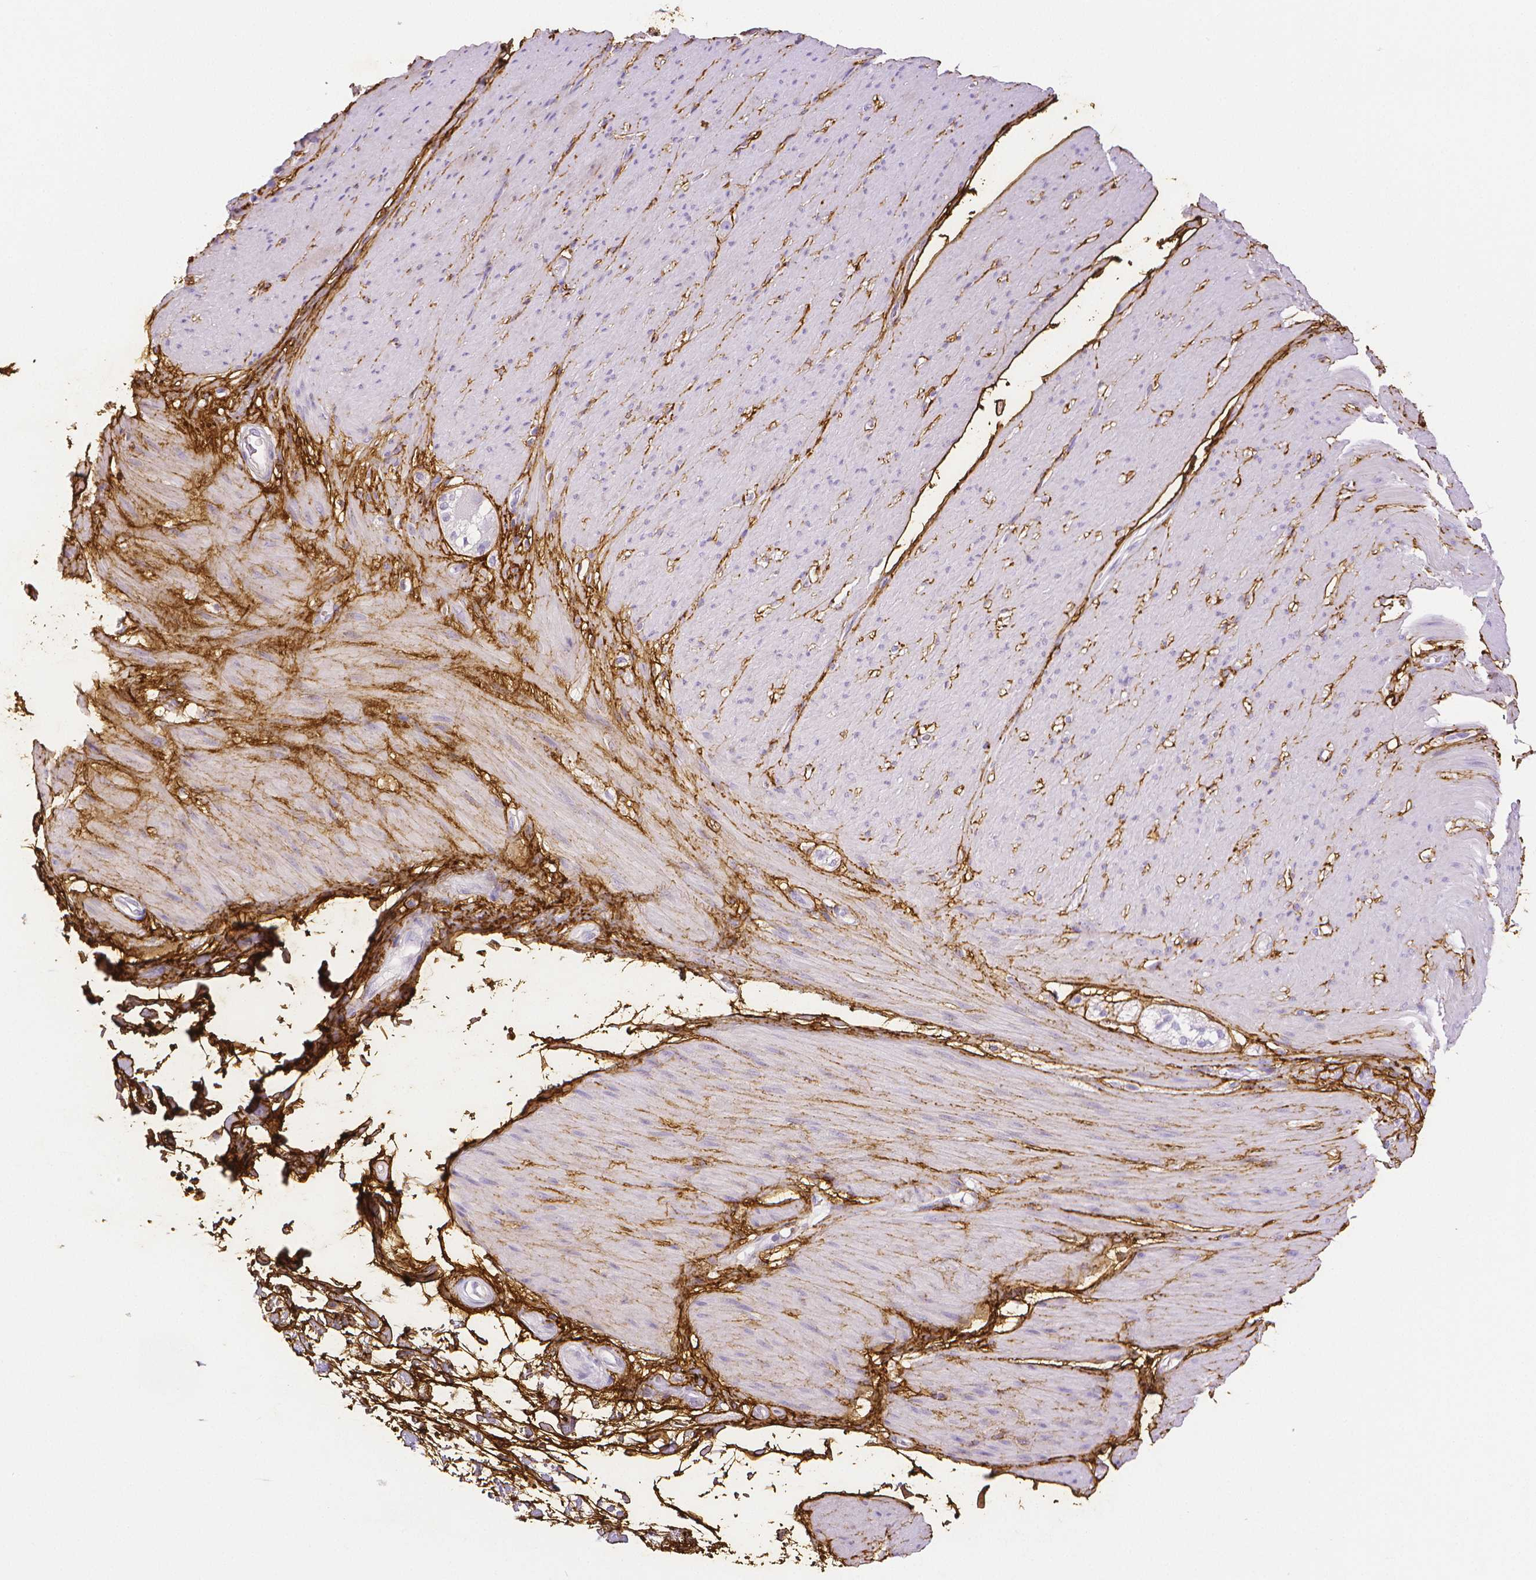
{"staining": {"intensity": "moderate", "quantity": "25%-75%", "location": "cytoplasmic/membranous"}, "tissue": "smooth muscle", "cell_type": "Smooth muscle cells", "image_type": "normal", "snomed": [{"axis": "morphology", "description": "Normal tissue, NOS"}, {"axis": "topography", "description": "Smooth muscle"}, {"axis": "topography", "description": "Rectum"}], "caption": "Protein expression analysis of benign smooth muscle shows moderate cytoplasmic/membranous staining in about 25%-75% of smooth muscle cells.", "gene": "FBN1", "patient": {"sex": "male", "age": 53}}